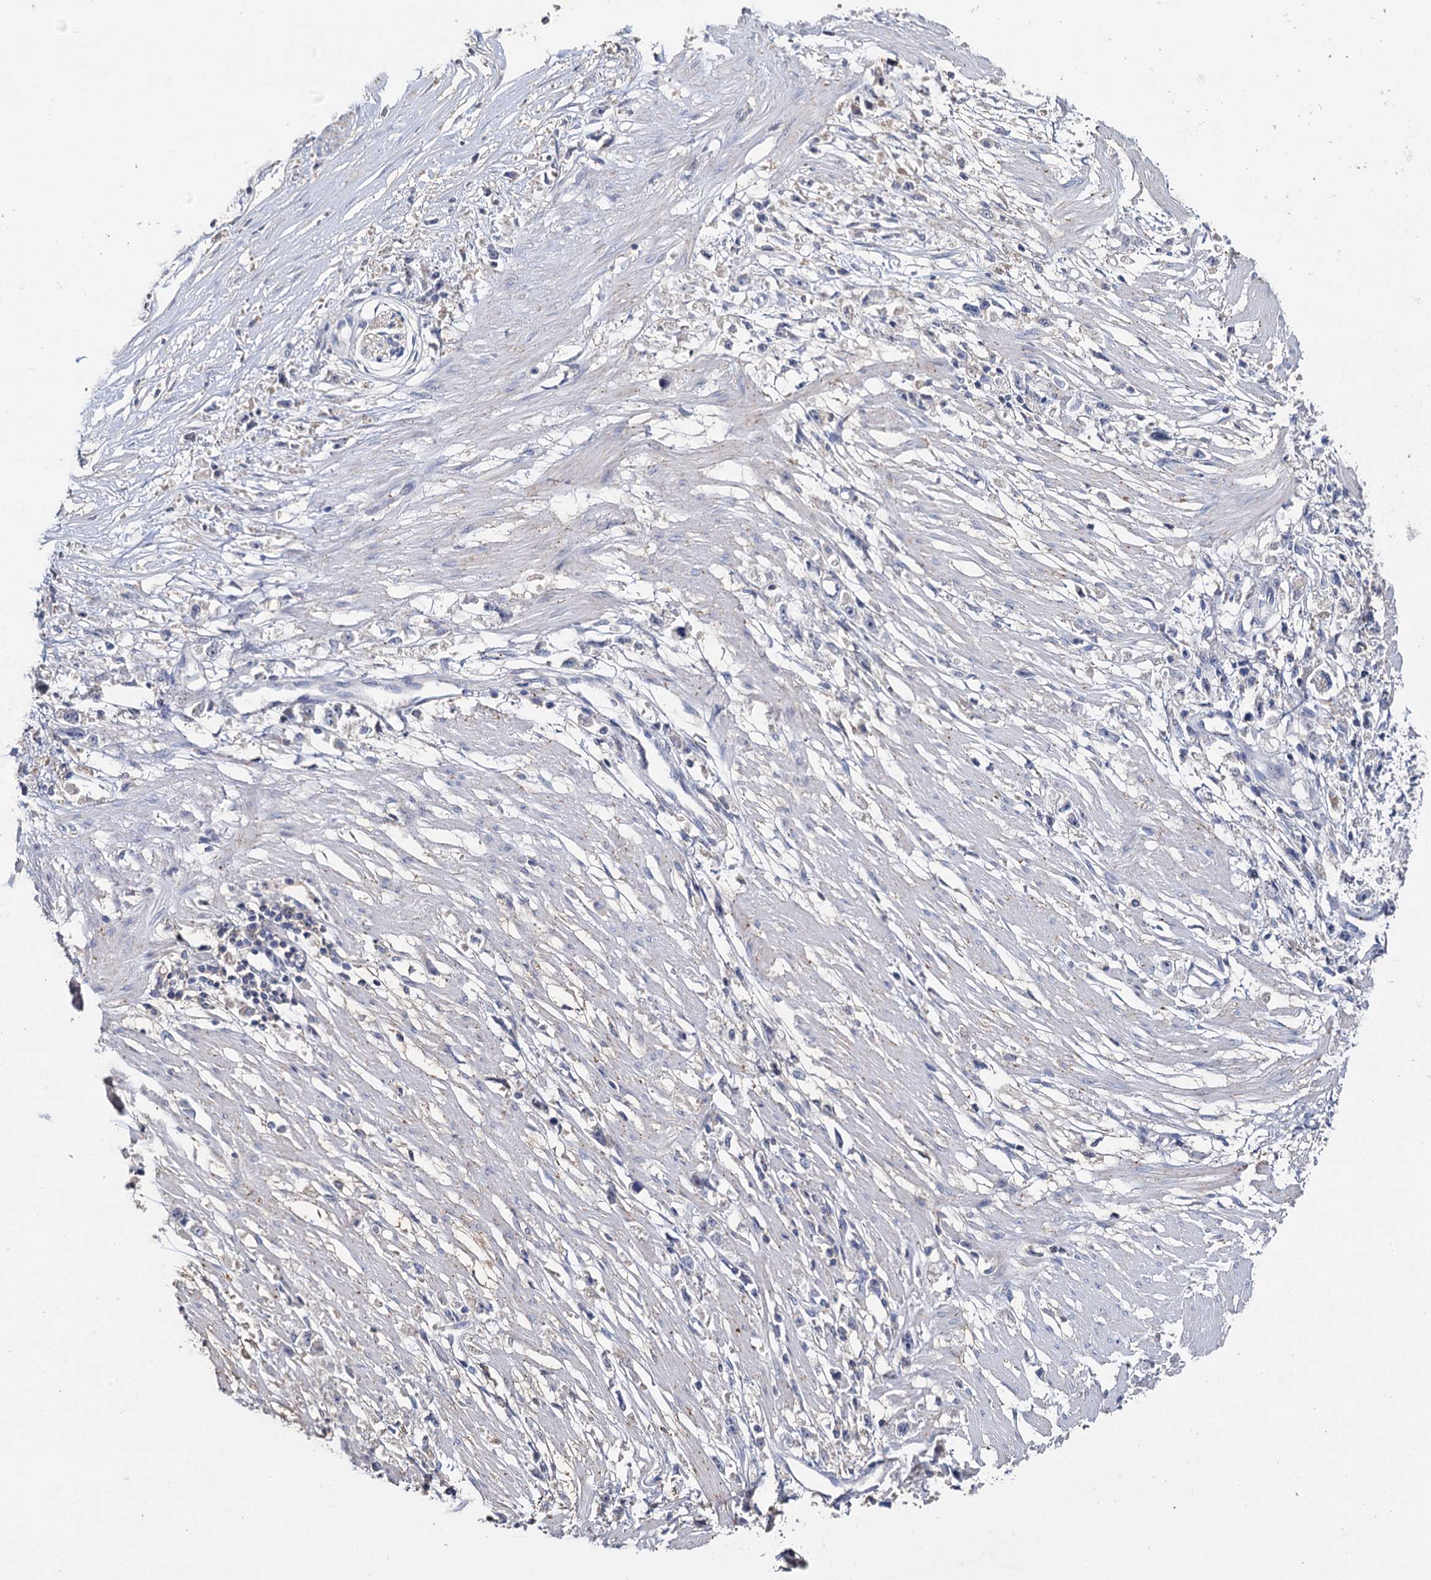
{"staining": {"intensity": "negative", "quantity": "none", "location": "none"}, "tissue": "stomach cancer", "cell_type": "Tumor cells", "image_type": "cancer", "snomed": [{"axis": "morphology", "description": "Adenocarcinoma, NOS"}, {"axis": "topography", "description": "Stomach"}], "caption": "Tumor cells are negative for protein expression in human adenocarcinoma (stomach). (DAB (3,3'-diaminobenzidine) immunohistochemistry, high magnification).", "gene": "DNAH6", "patient": {"sex": "female", "age": 59}}